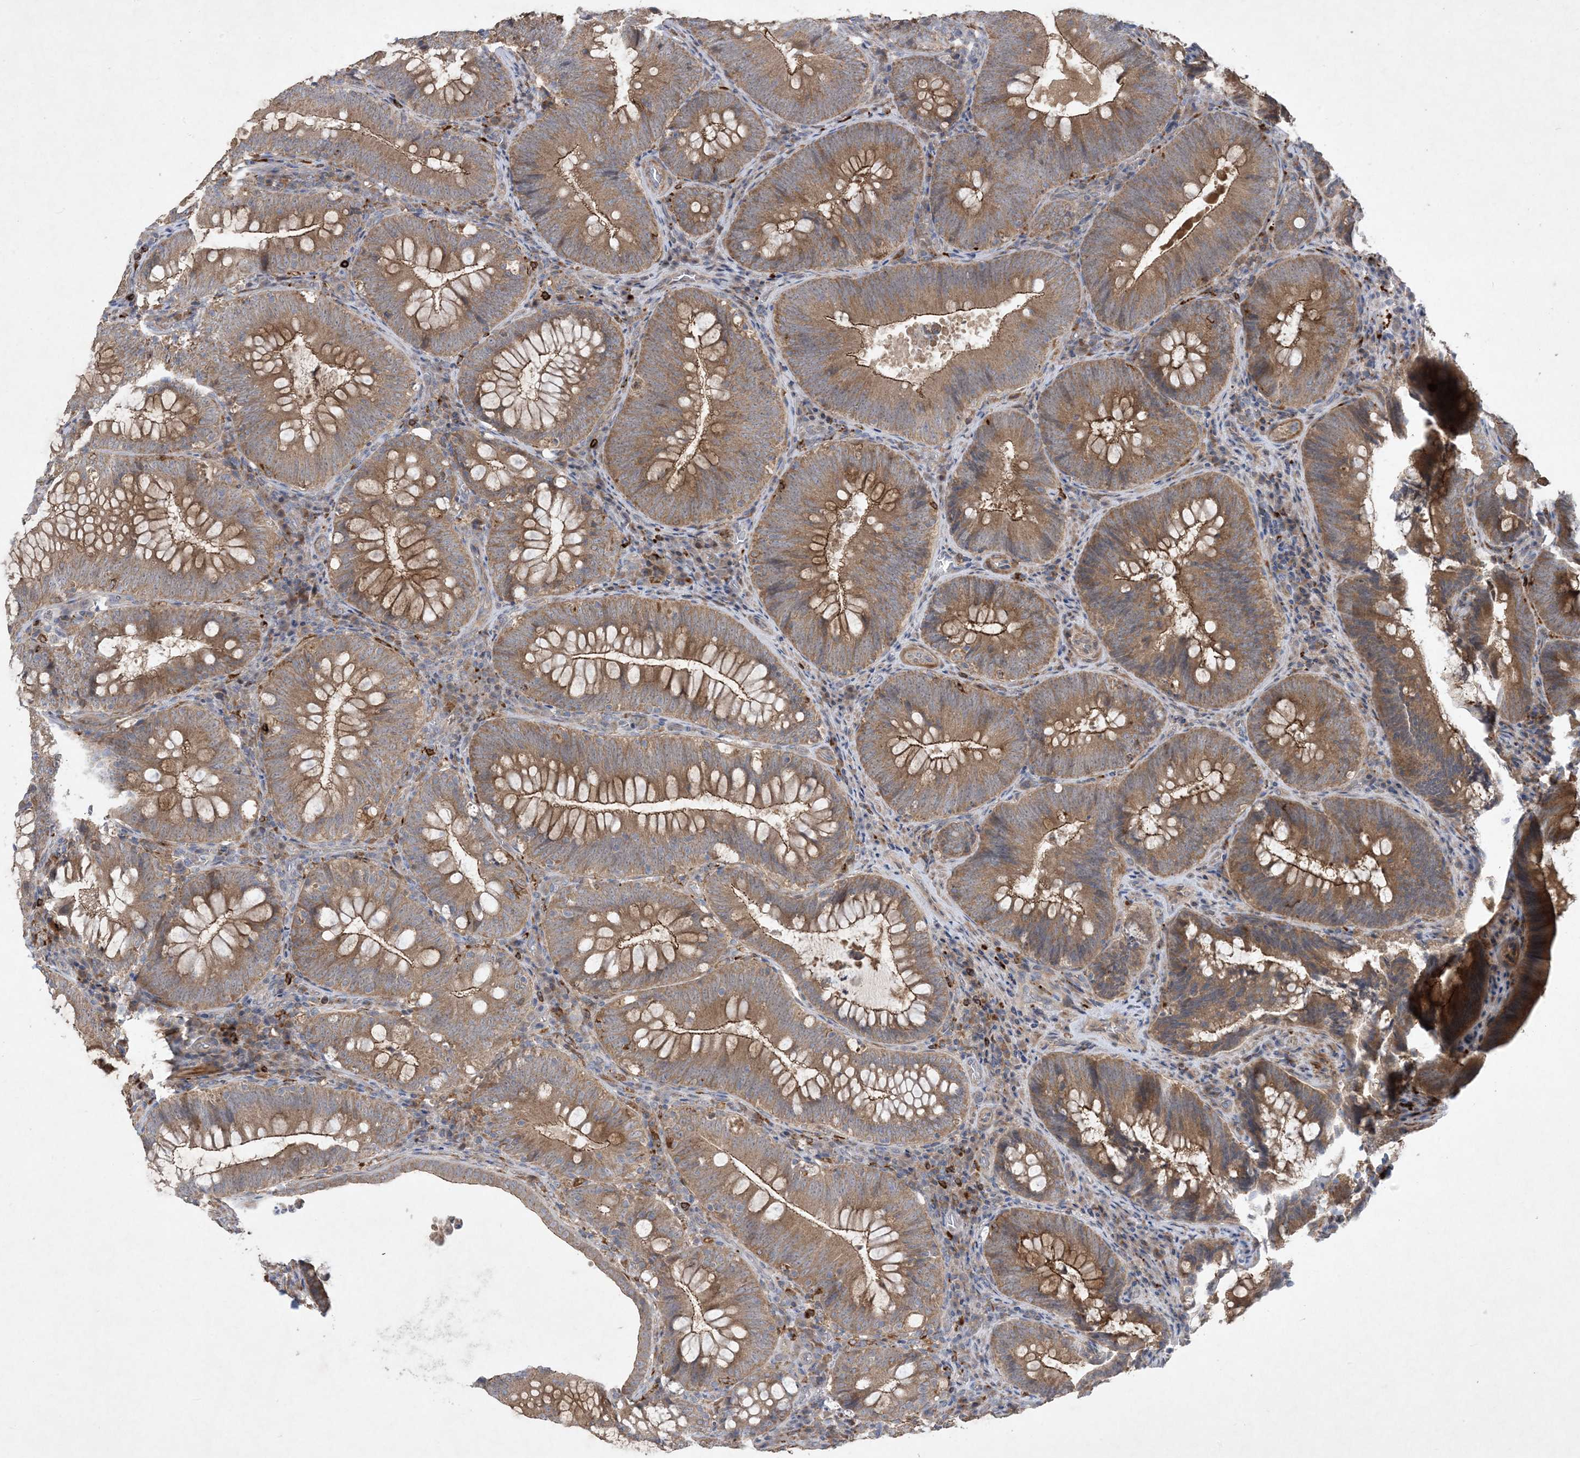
{"staining": {"intensity": "moderate", "quantity": ">75%", "location": "cytoplasmic/membranous"}, "tissue": "colorectal cancer", "cell_type": "Tumor cells", "image_type": "cancer", "snomed": [{"axis": "morphology", "description": "Normal tissue, NOS"}, {"axis": "topography", "description": "Colon"}], "caption": "A brown stain highlights moderate cytoplasmic/membranous positivity of a protein in colorectal cancer tumor cells.", "gene": "MASP2", "patient": {"sex": "female", "age": 82}}